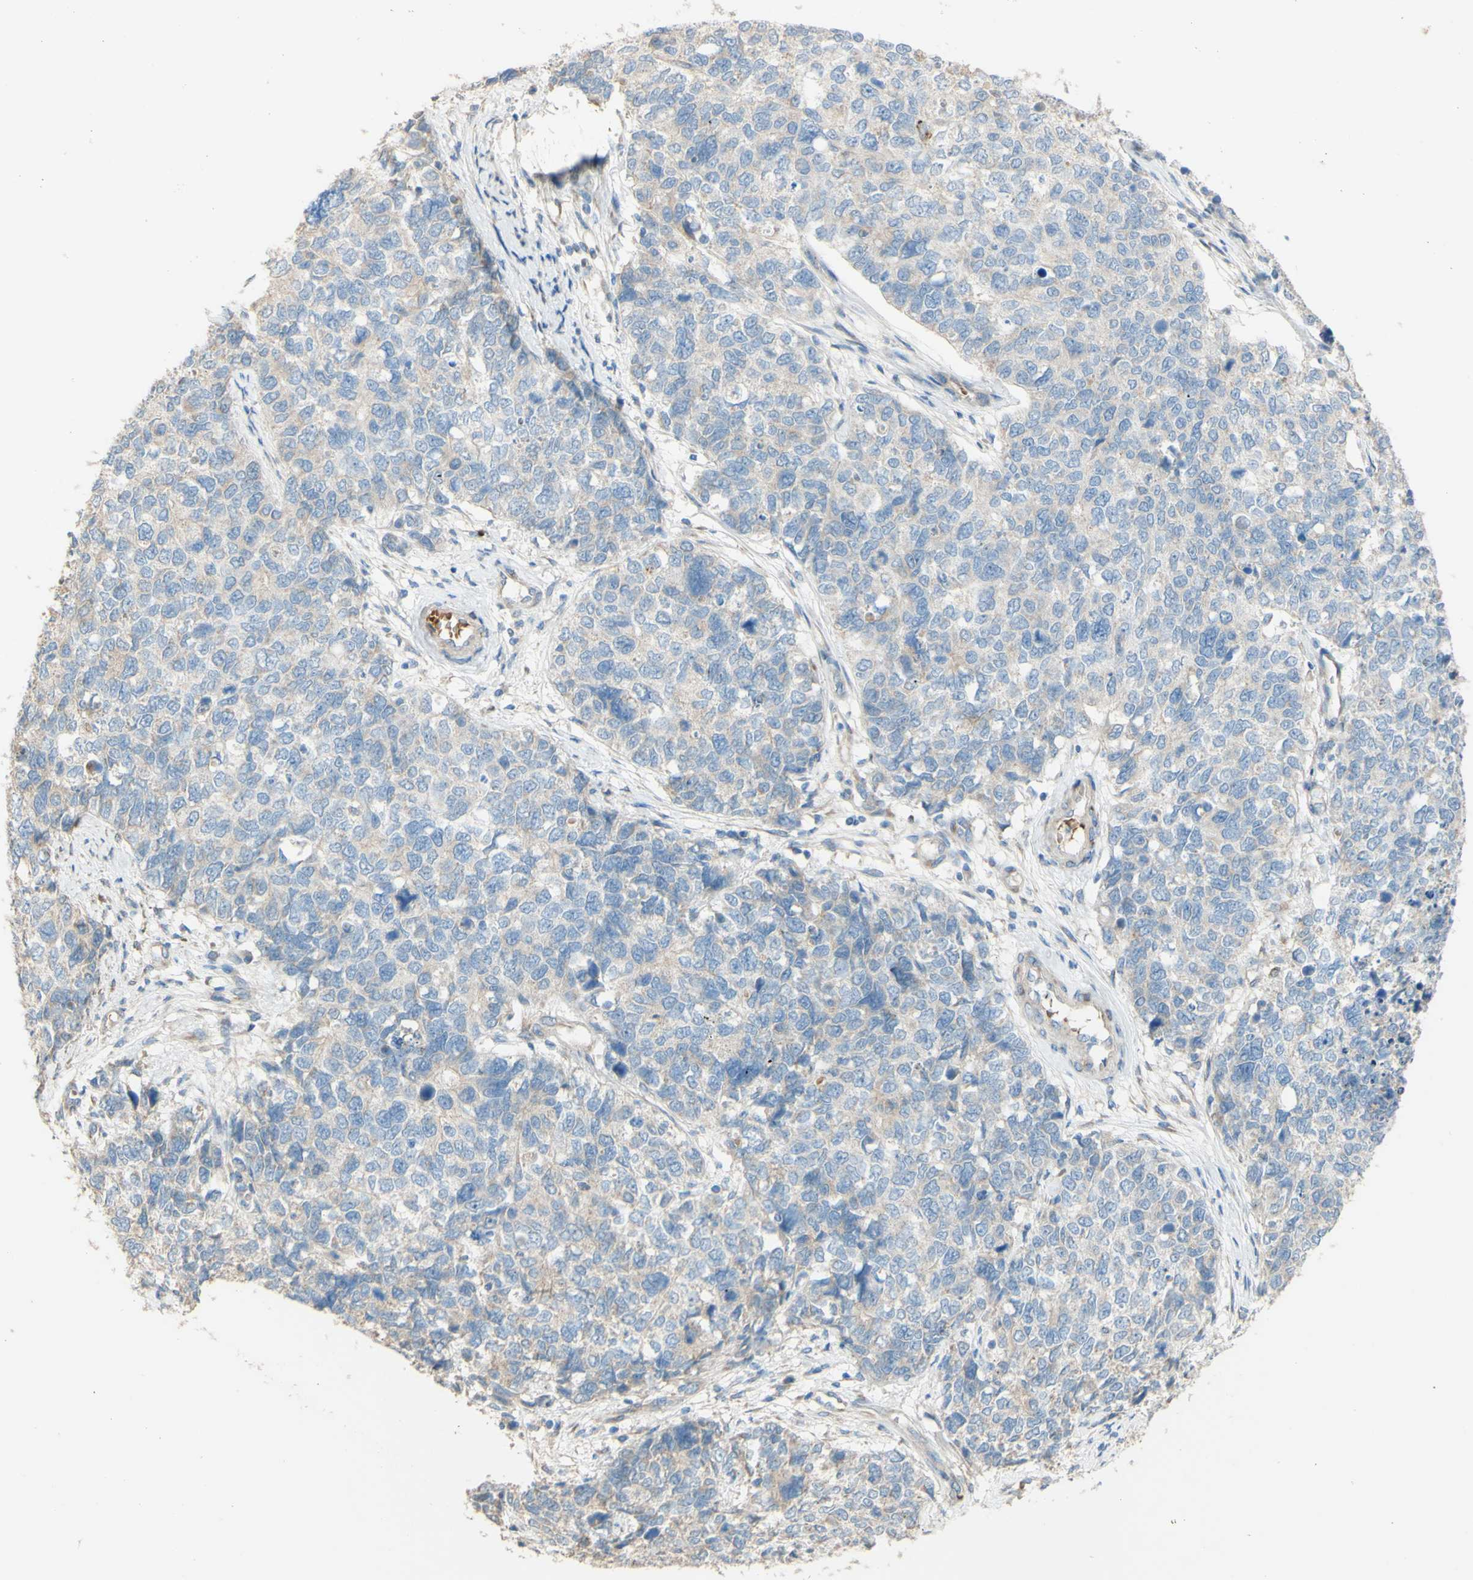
{"staining": {"intensity": "negative", "quantity": "none", "location": "none"}, "tissue": "cervical cancer", "cell_type": "Tumor cells", "image_type": "cancer", "snomed": [{"axis": "morphology", "description": "Squamous cell carcinoma, NOS"}, {"axis": "topography", "description": "Cervix"}], "caption": "DAB immunohistochemical staining of squamous cell carcinoma (cervical) exhibits no significant expression in tumor cells.", "gene": "DKK3", "patient": {"sex": "female", "age": 63}}